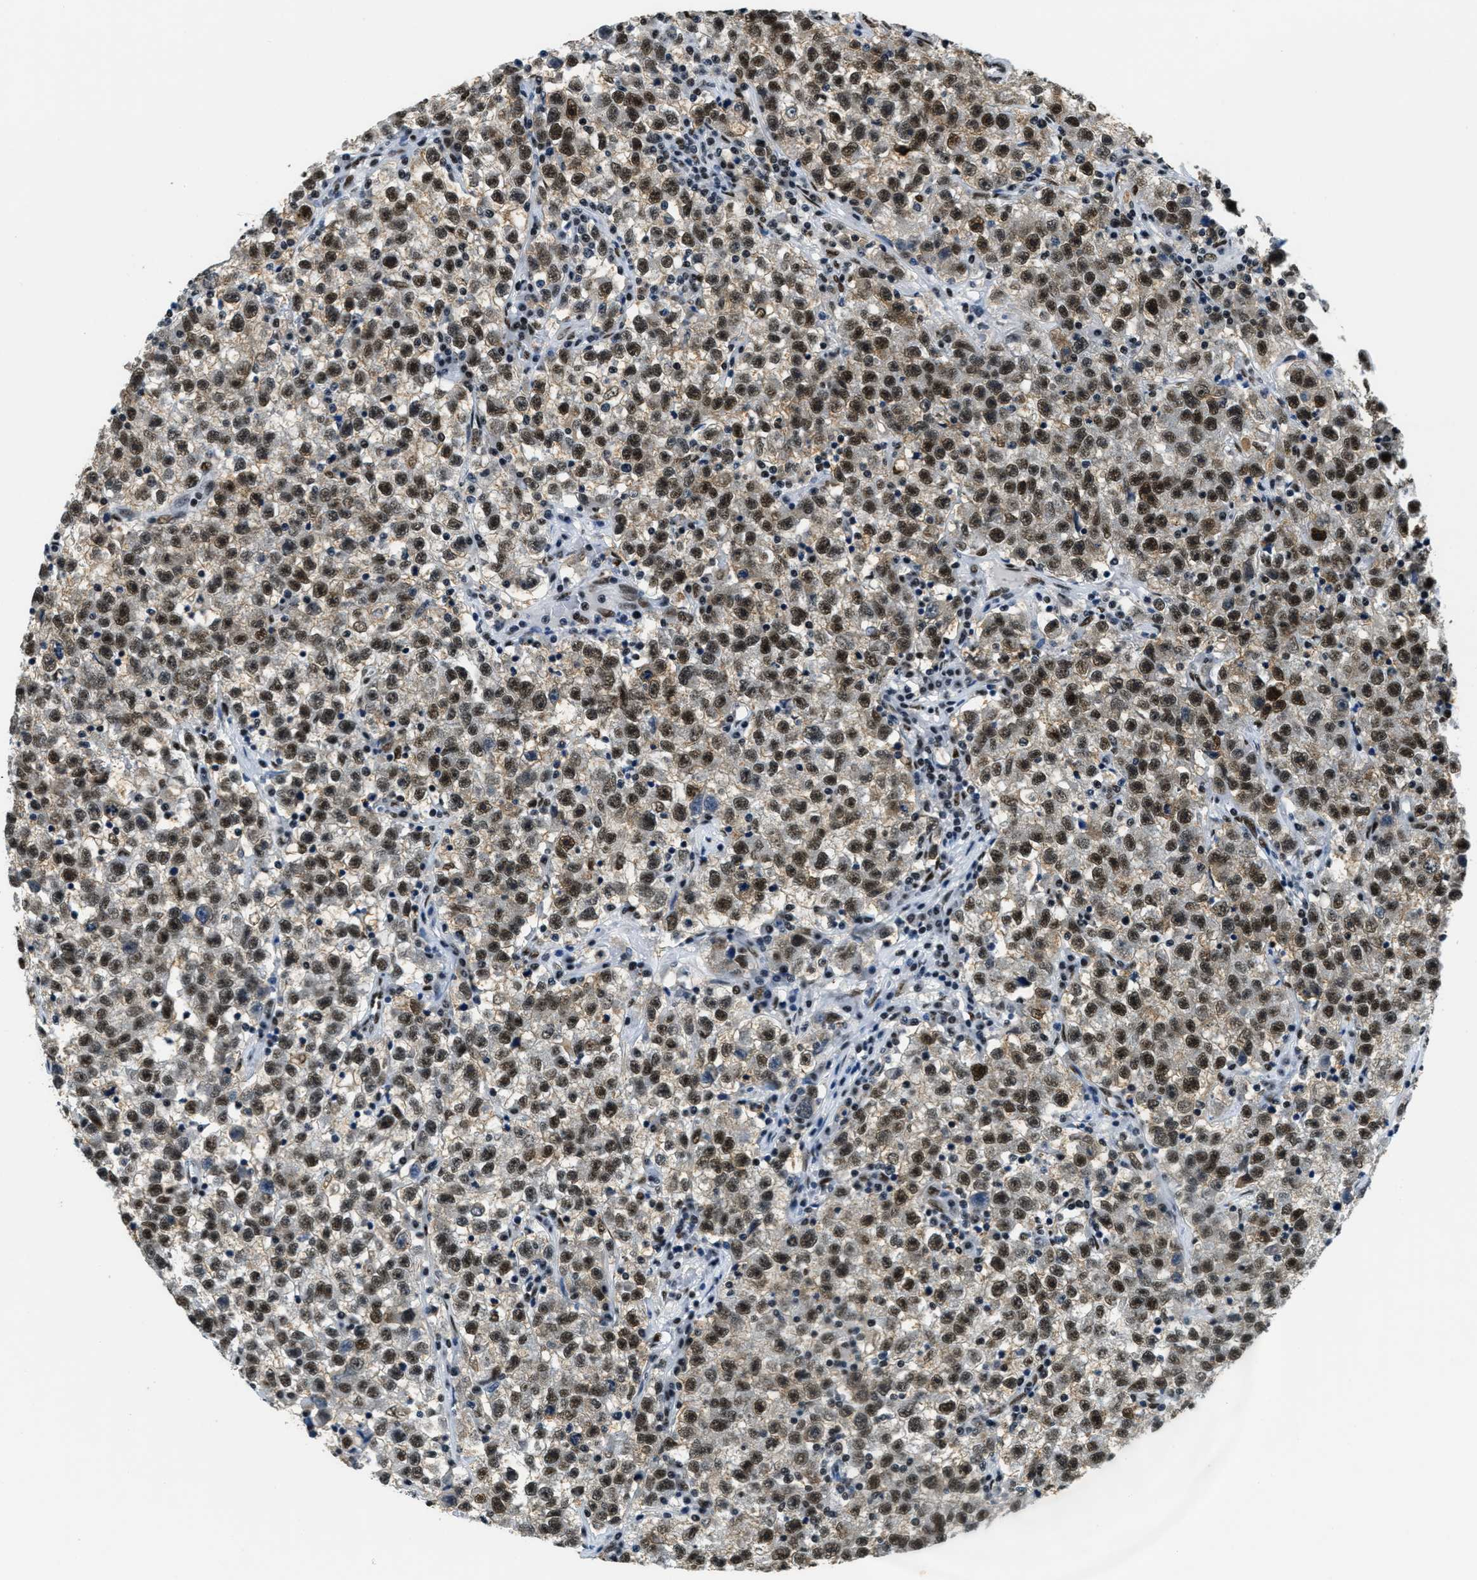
{"staining": {"intensity": "strong", "quantity": ">75%", "location": "cytoplasmic/membranous,nuclear"}, "tissue": "testis cancer", "cell_type": "Tumor cells", "image_type": "cancer", "snomed": [{"axis": "morphology", "description": "Seminoma, NOS"}, {"axis": "topography", "description": "Testis"}], "caption": "Testis cancer stained with a protein marker displays strong staining in tumor cells.", "gene": "SSB", "patient": {"sex": "male", "age": 22}}